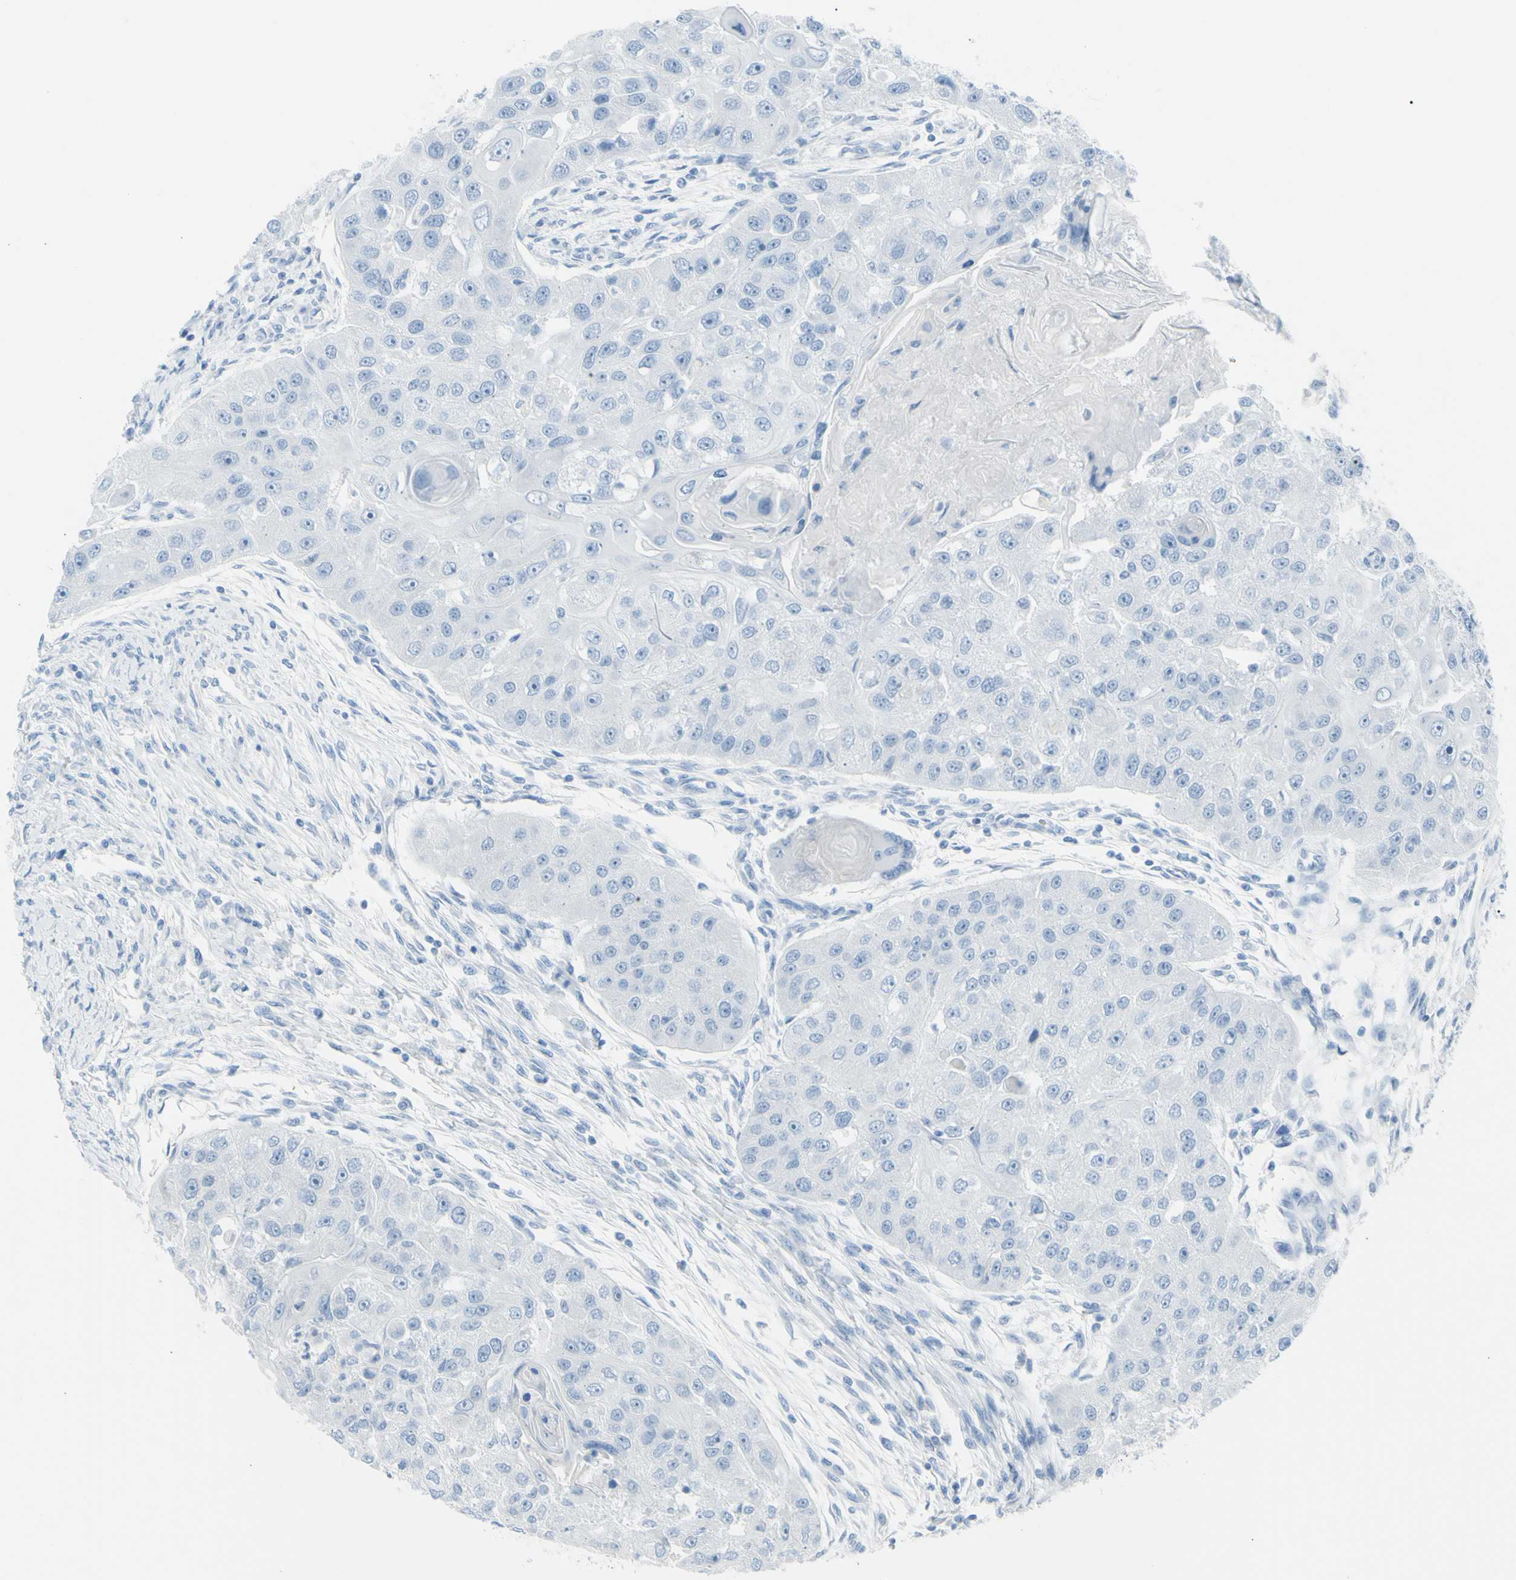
{"staining": {"intensity": "negative", "quantity": "none", "location": "none"}, "tissue": "head and neck cancer", "cell_type": "Tumor cells", "image_type": "cancer", "snomed": [{"axis": "morphology", "description": "Normal tissue, NOS"}, {"axis": "morphology", "description": "Squamous cell carcinoma, NOS"}, {"axis": "topography", "description": "Skeletal muscle"}, {"axis": "topography", "description": "Head-Neck"}], "caption": "There is no significant expression in tumor cells of head and neck cancer.", "gene": "TFPI2", "patient": {"sex": "male", "age": 51}}